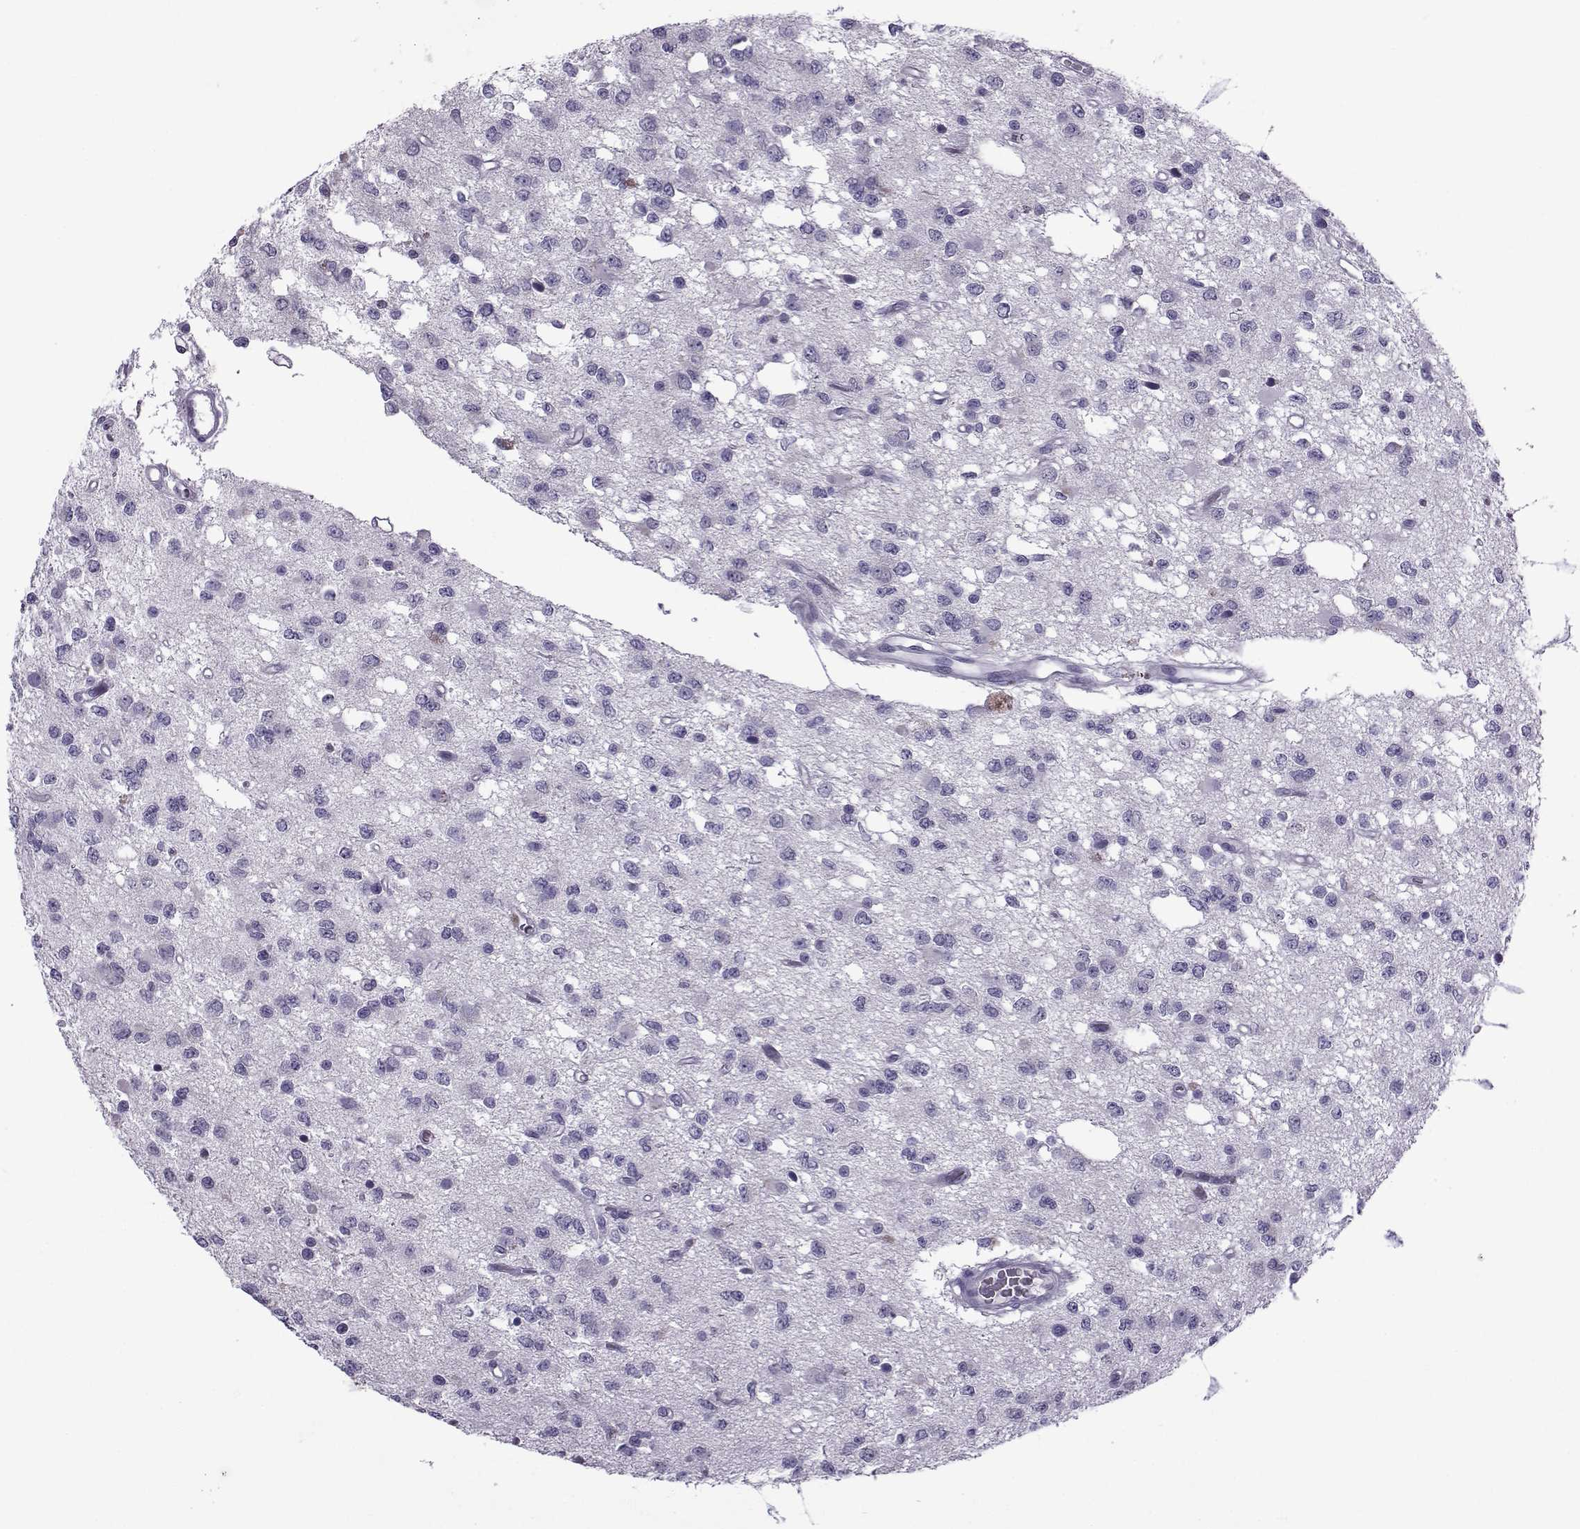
{"staining": {"intensity": "negative", "quantity": "none", "location": "none"}, "tissue": "glioma", "cell_type": "Tumor cells", "image_type": "cancer", "snomed": [{"axis": "morphology", "description": "Glioma, malignant, Low grade"}, {"axis": "topography", "description": "Brain"}], "caption": "Immunohistochemical staining of human malignant glioma (low-grade) shows no significant expression in tumor cells.", "gene": "OIP5", "patient": {"sex": "female", "age": 45}}